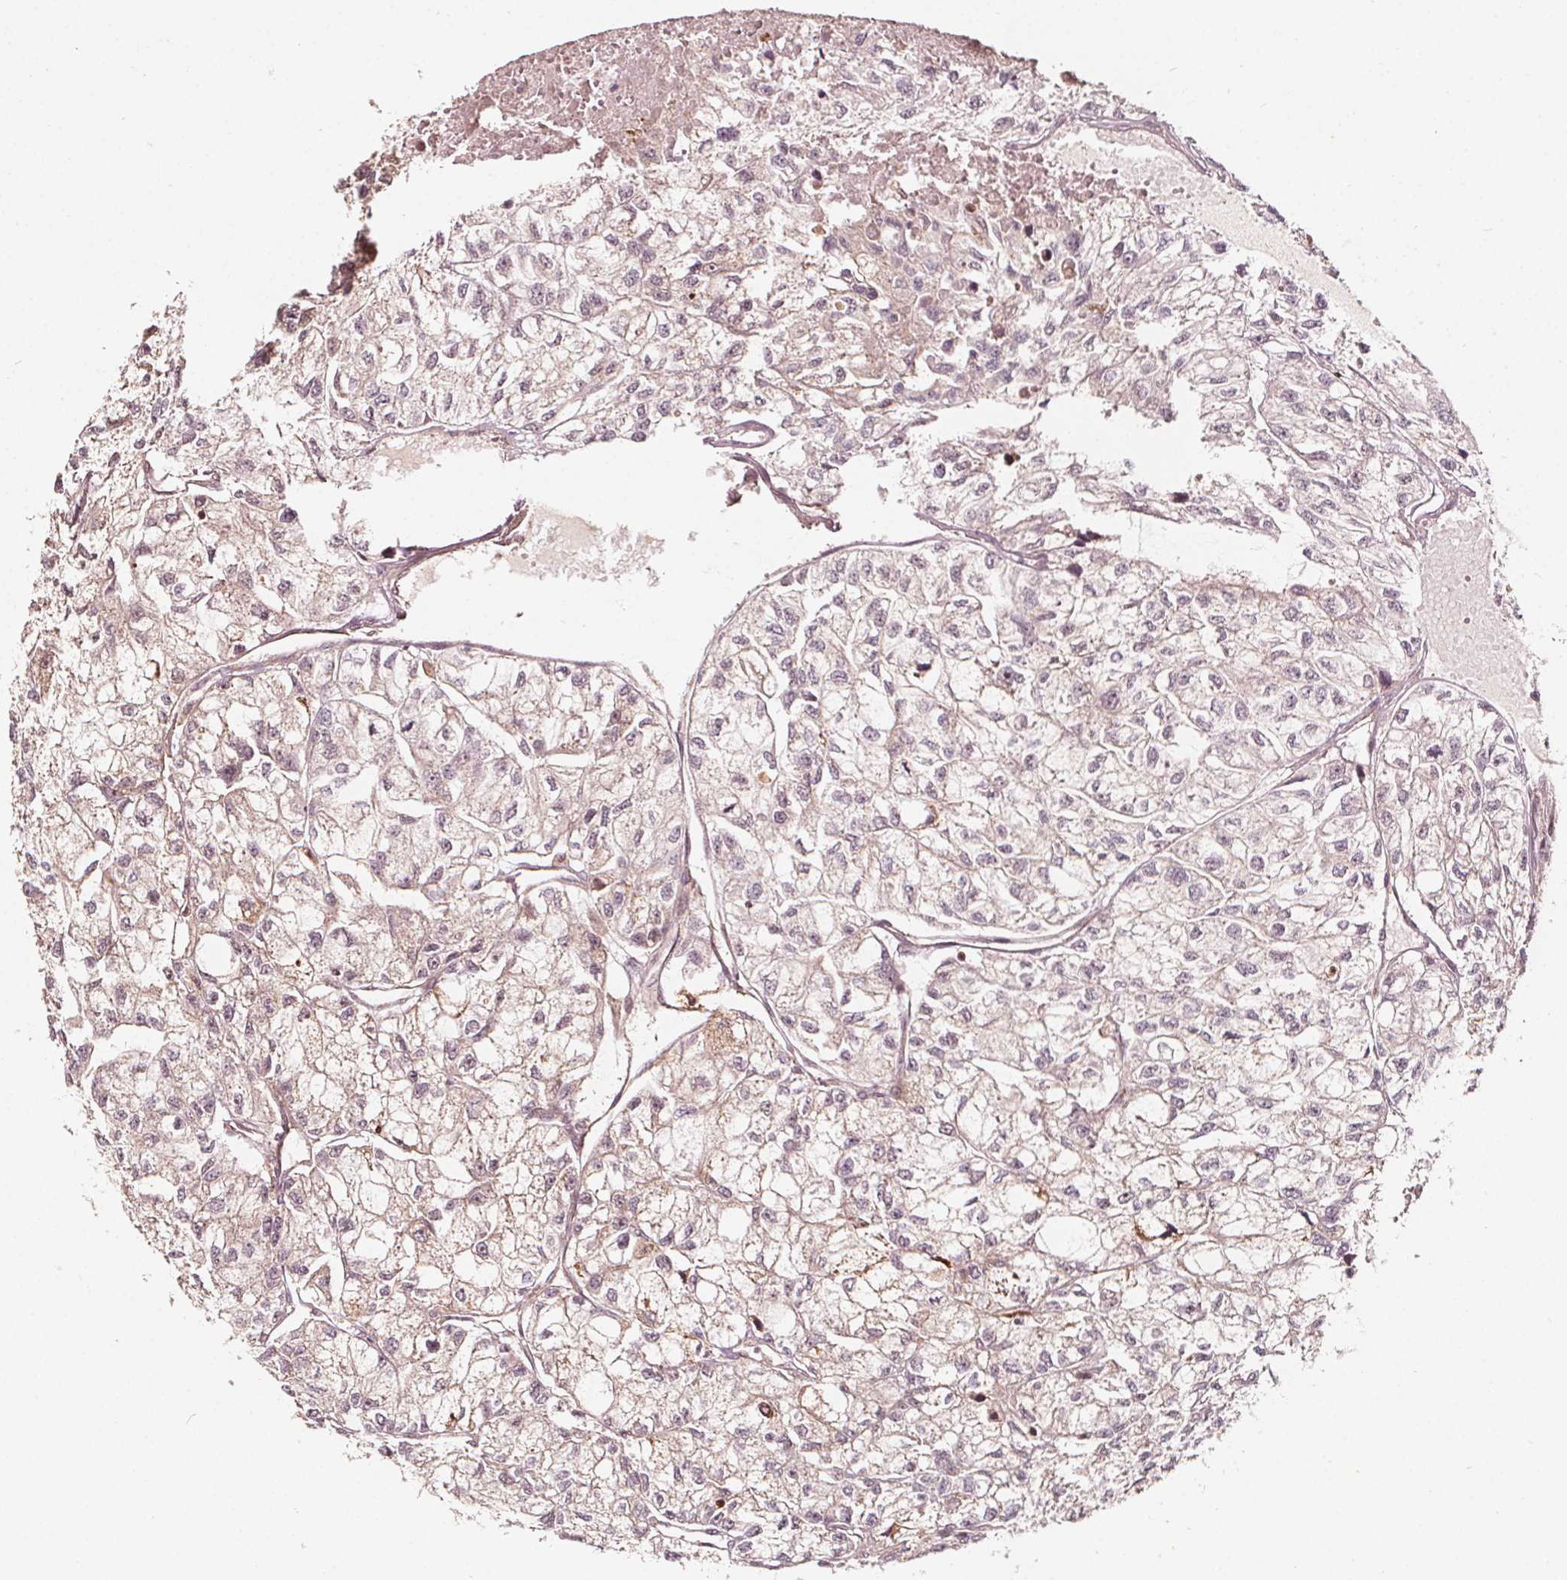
{"staining": {"intensity": "moderate", "quantity": "25%-75%", "location": "cytoplasmic/membranous"}, "tissue": "renal cancer", "cell_type": "Tumor cells", "image_type": "cancer", "snomed": [{"axis": "morphology", "description": "Adenocarcinoma, NOS"}, {"axis": "topography", "description": "Kidney"}], "caption": "The immunohistochemical stain shows moderate cytoplasmic/membranous expression in tumor cells of renal adenocarcinoma tissue.", "gene": "AIP", "patient": {"sex": "male", "age": 56}}